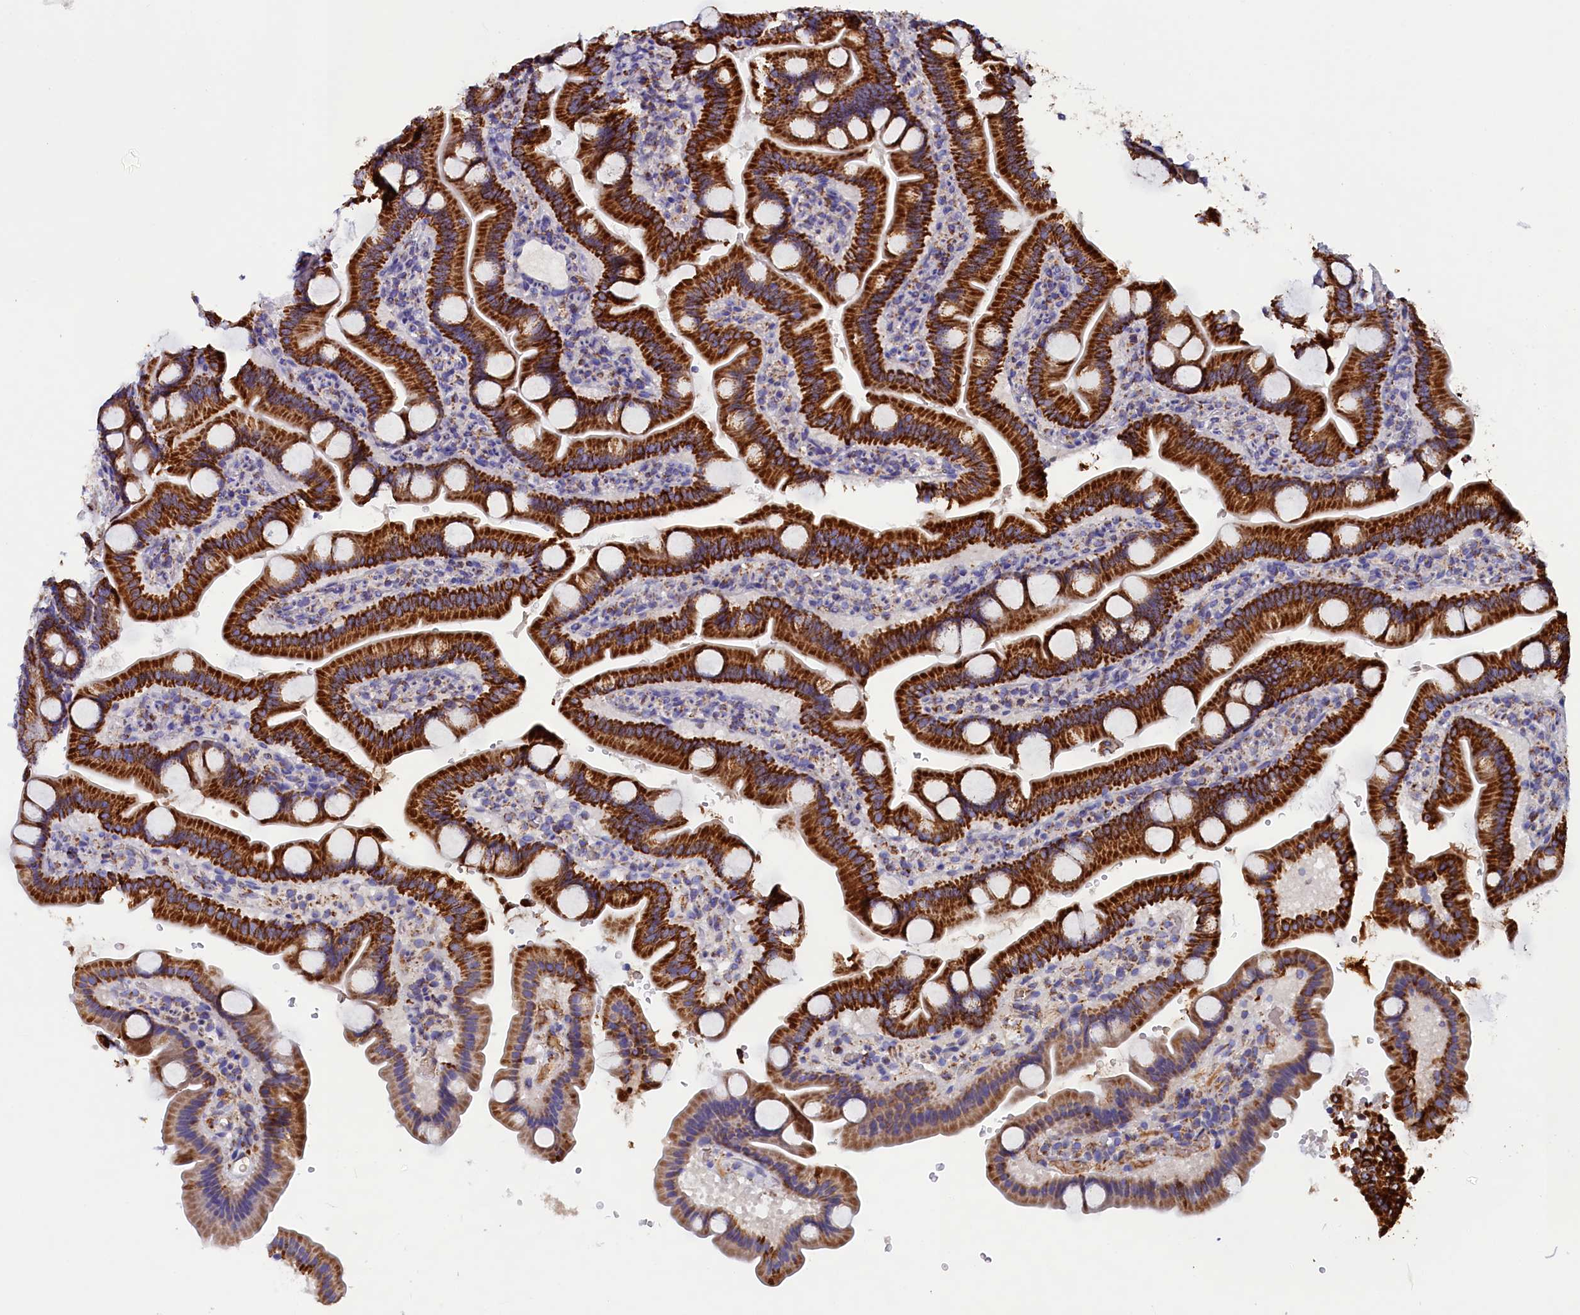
{"staining": {"intensity": "strong", "quantity": ">75%", "location": "cytoplasmic/membranous"}, "tissue": "duodenum", "cell_type": "Glandular cells", "image_type": "normal", "snomed": [{"axis": "morphology", "description": "Normal tissue, NOS"}, {"axis": "topography", "description": "Duodenum"}], "caption": "Human duodenum stained for a protein (brown) exhibits strong cytoplasmic/membranous positive expression in approximately >75% of glandular cells.", "gene": "SLC39A3", "patient": {"sex": "male", "age": 55}}